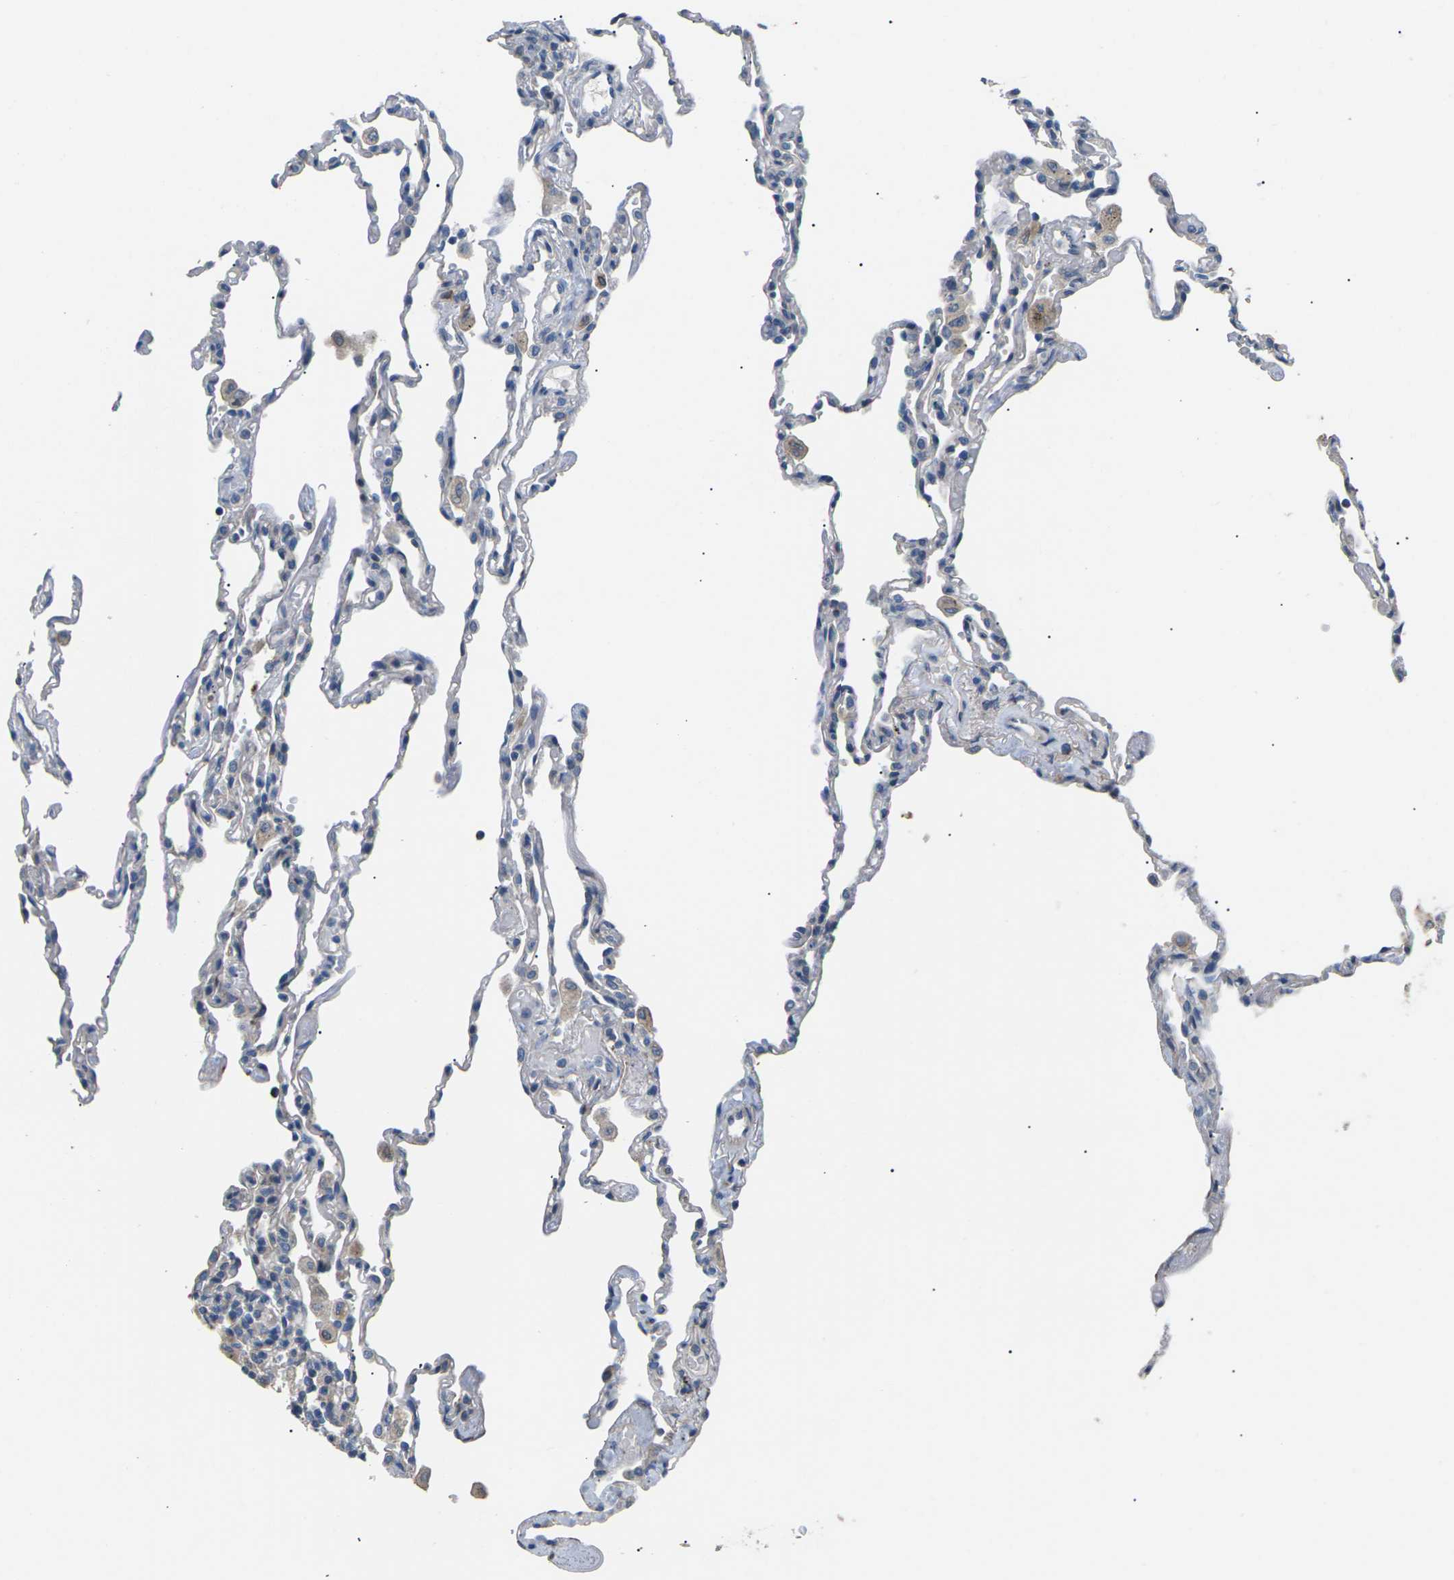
{"staining": {"intensity": "negative", "quantity": "none", "location": "none"}, "tissue": "lung", "cell_type": "Alveolar cells", "image_type": "normal", "snomed": [{"axis": "morphology", "description": "Normal tissue, NOS"}, {"axis": "topography", "description": "Lung"}], "caption": "Alveolar cells show no significant protein positivity in normal lung. (DAB (3,3'-diaminobenzidine) IHC visualized using brightfield microscopy, high magnification).", "gene": "KLHDC8B", "patient": {"sex": "male", "age": 59}}